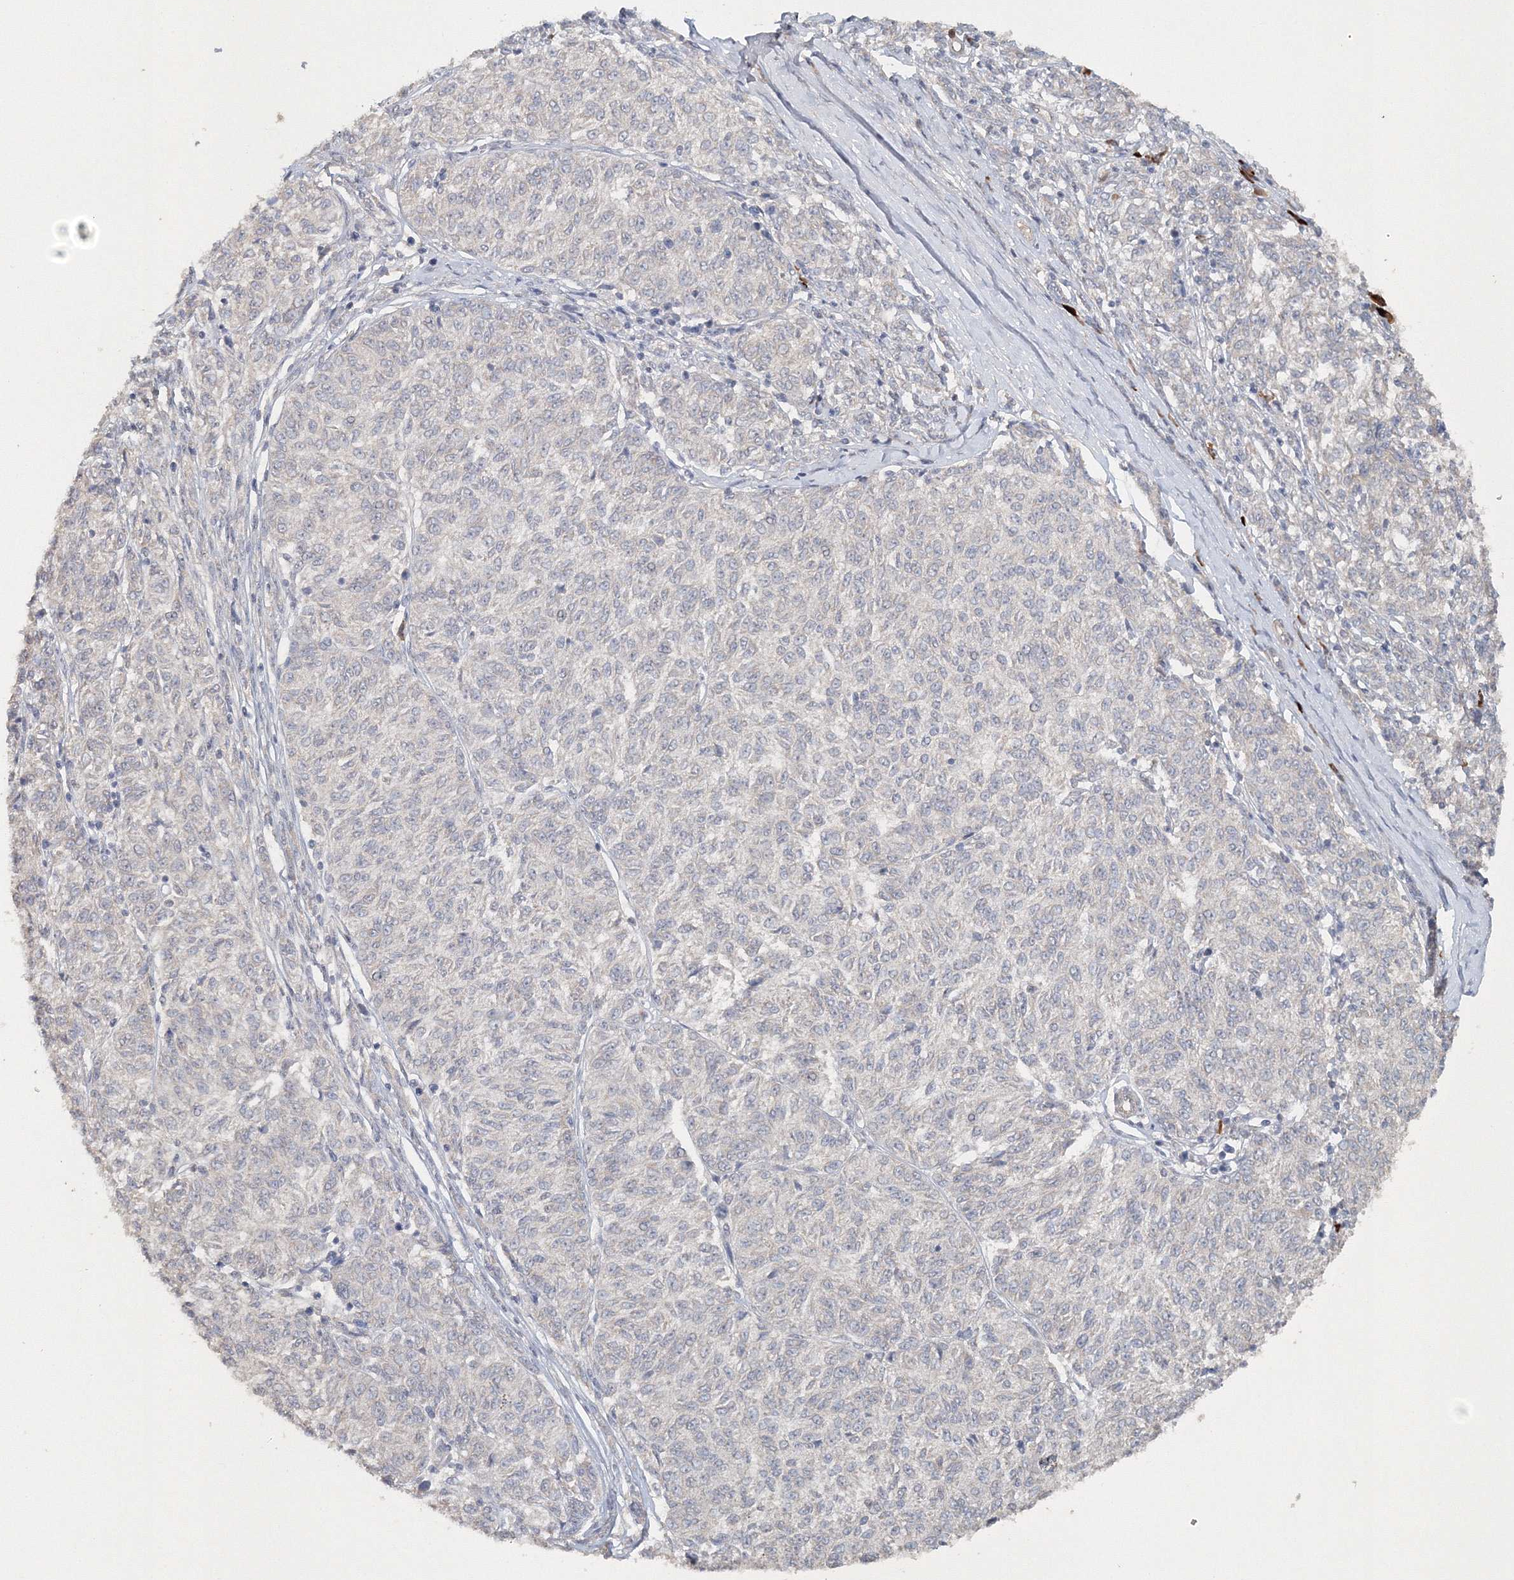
{"staining": {"intensity": "negative", "quantity": "none", "location": "none"}, "tissue": "melanoma", "cell_type": "Tumor cells", "image_type": "cancer", "snomed": [{"axis": "morphology", "description": "Malignant melanoma, NOS"}, {"axis": "topography", "description": "Skin"}], "caption": "Tumor cells show no significant positivity in malignant melanoma.", "gene": "NALF2", "patient": {"sex": "female", "age": 72}}